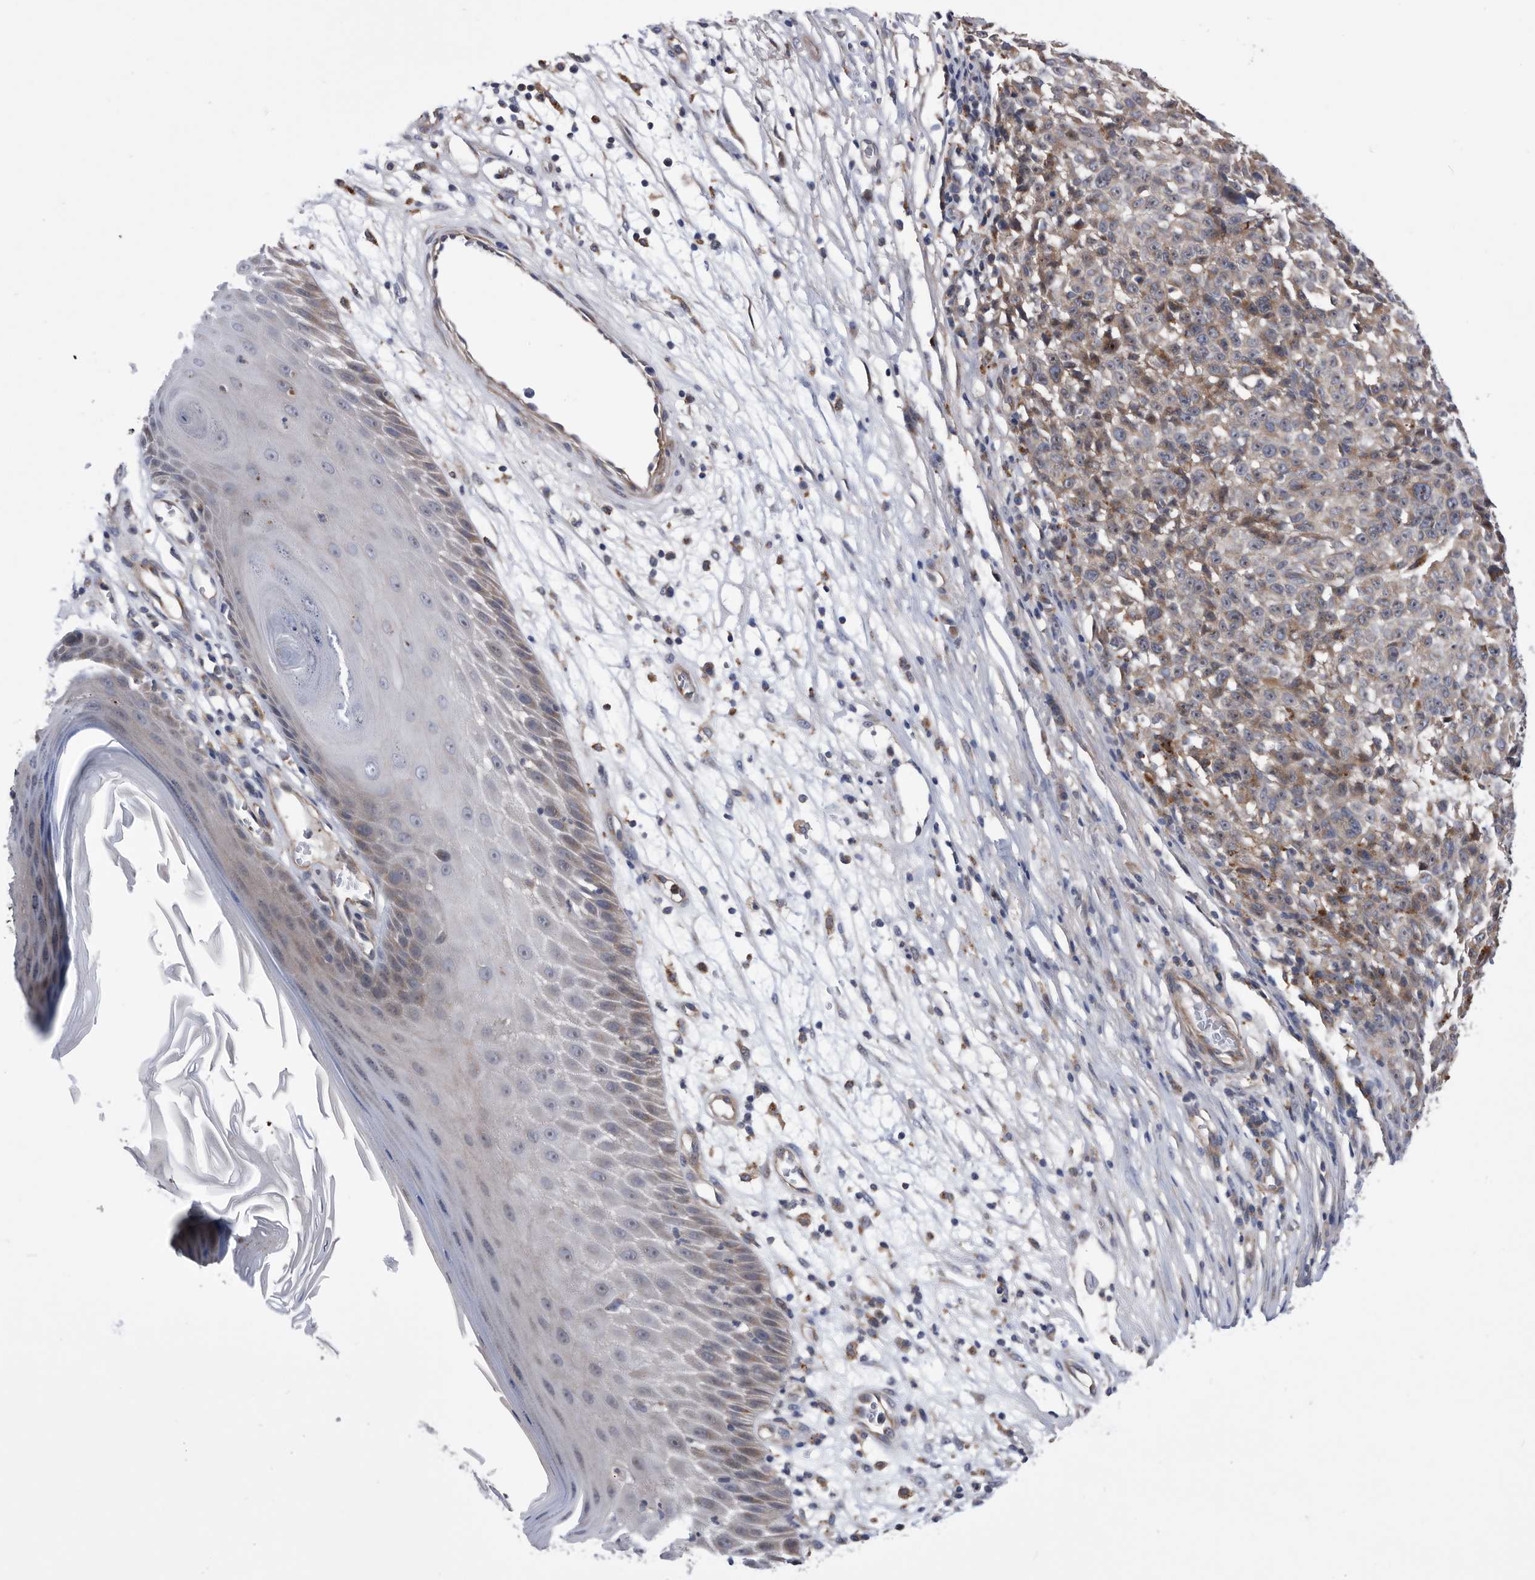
{"staining": {"intensity": "moderate", "quantity": "<25%", "location": "cytoplasmic/membranous"}, "tissue": "melanoma", "cell_type": "Tumor cells", "image_type": "cancer", "snomed": [{"axis": "morphology", "description": "Malignant melanoma, NOS"}, {"axis": "topography", "description": "Skin"}], "caption": "This is a micrograph of immunohistochemistry (IHC) staining of malignant melanoma, which shows moderate expression in the cytoplasmic/membranous of tumor cells.", "gene": "BAIAP3", "patient": {"sex": "female", "age": 82}}